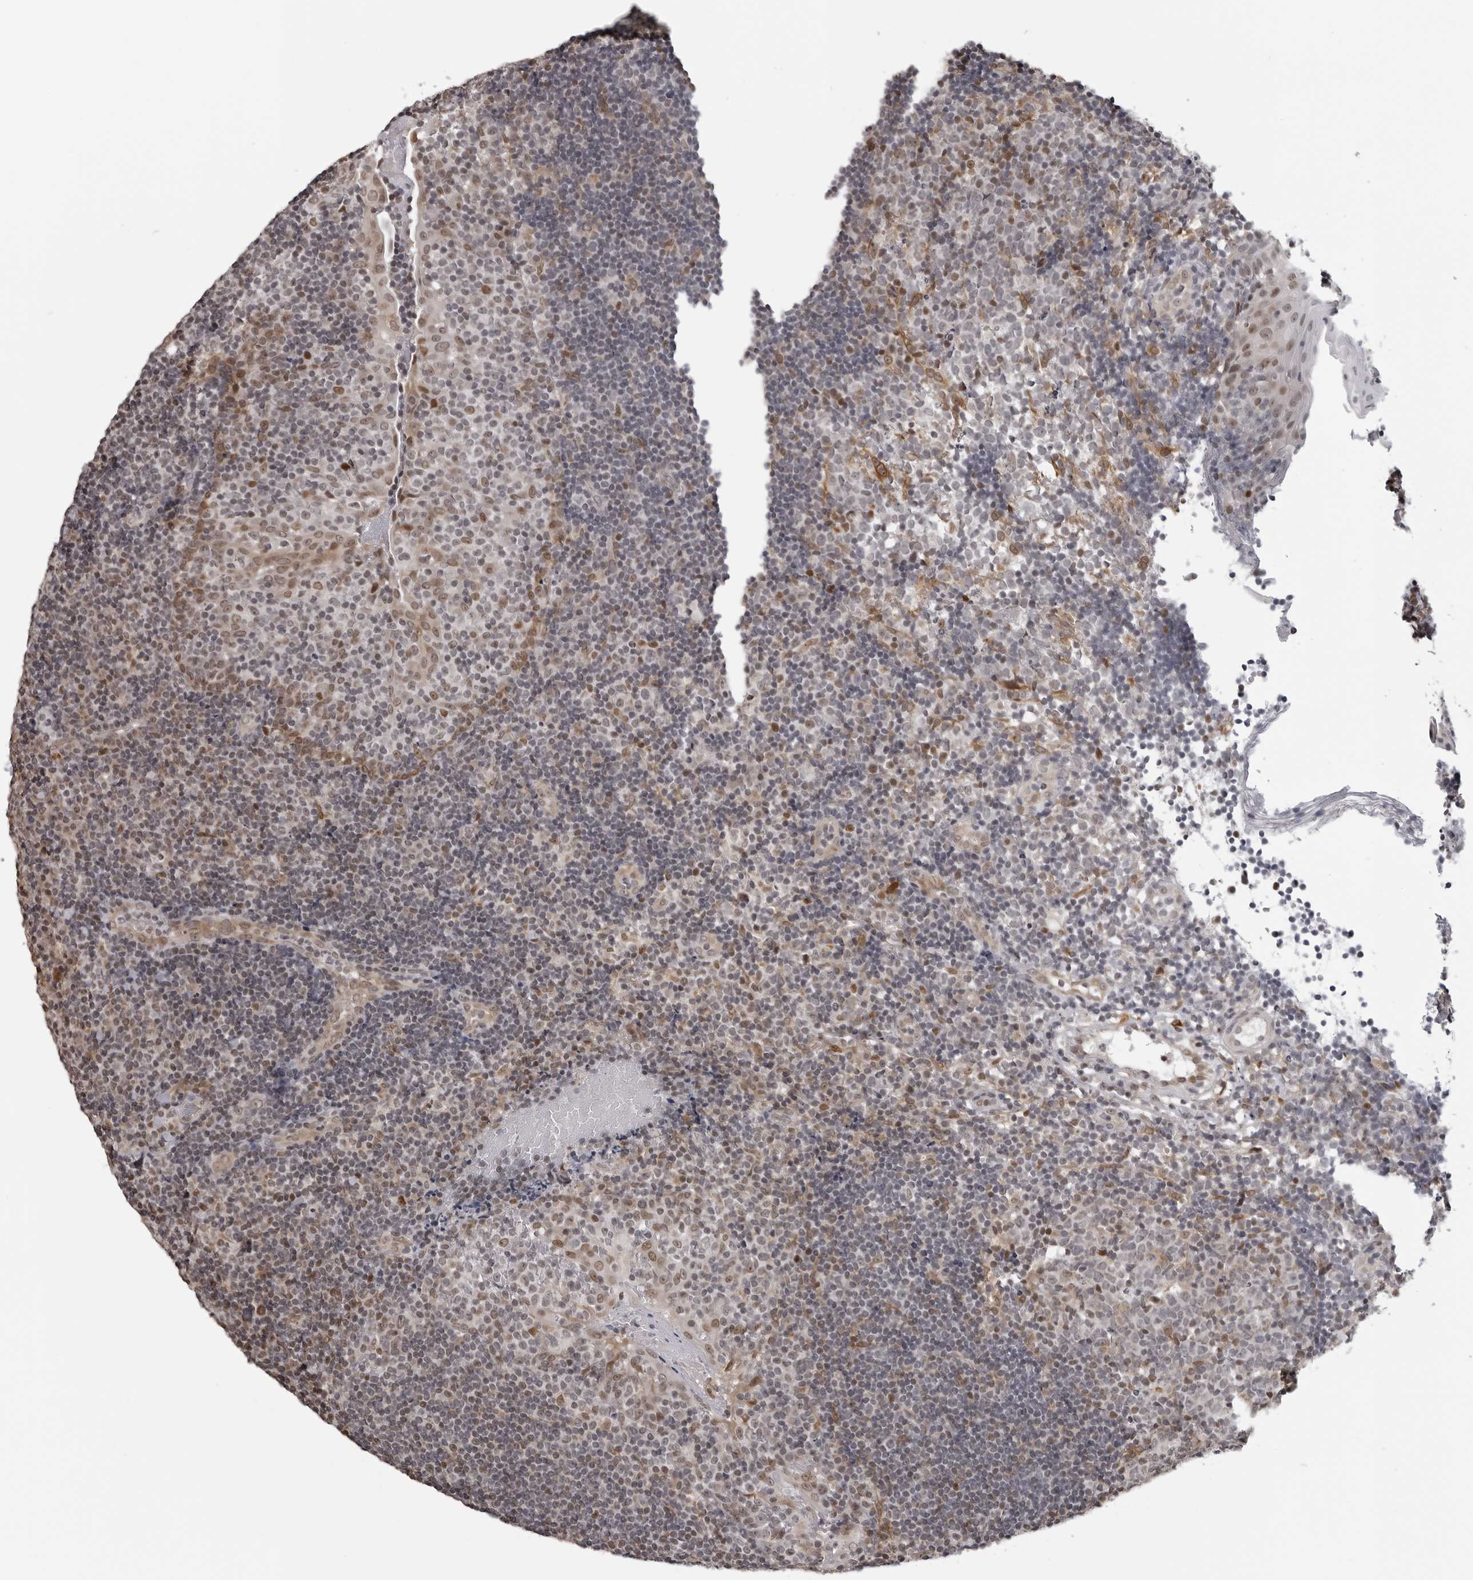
{"staining": {"intensity": "weak", "quantity": "<25%", "location": "nuclear"}, "tissue": "tonsil", "cell_type": "Germinal center cells", "image_type": "normal", "snomed": [{"axis": "morphology", "description": "Normal tissue, NOS"}, {"axis": "topography", "description": "Tonsil"}], "caption": "Tonsil stained for a protein using immunohistochemistry (IHC) shows no staining germinal center cells.", "gene": "MAF", "patient": {"sex": "female", "age": 40}}